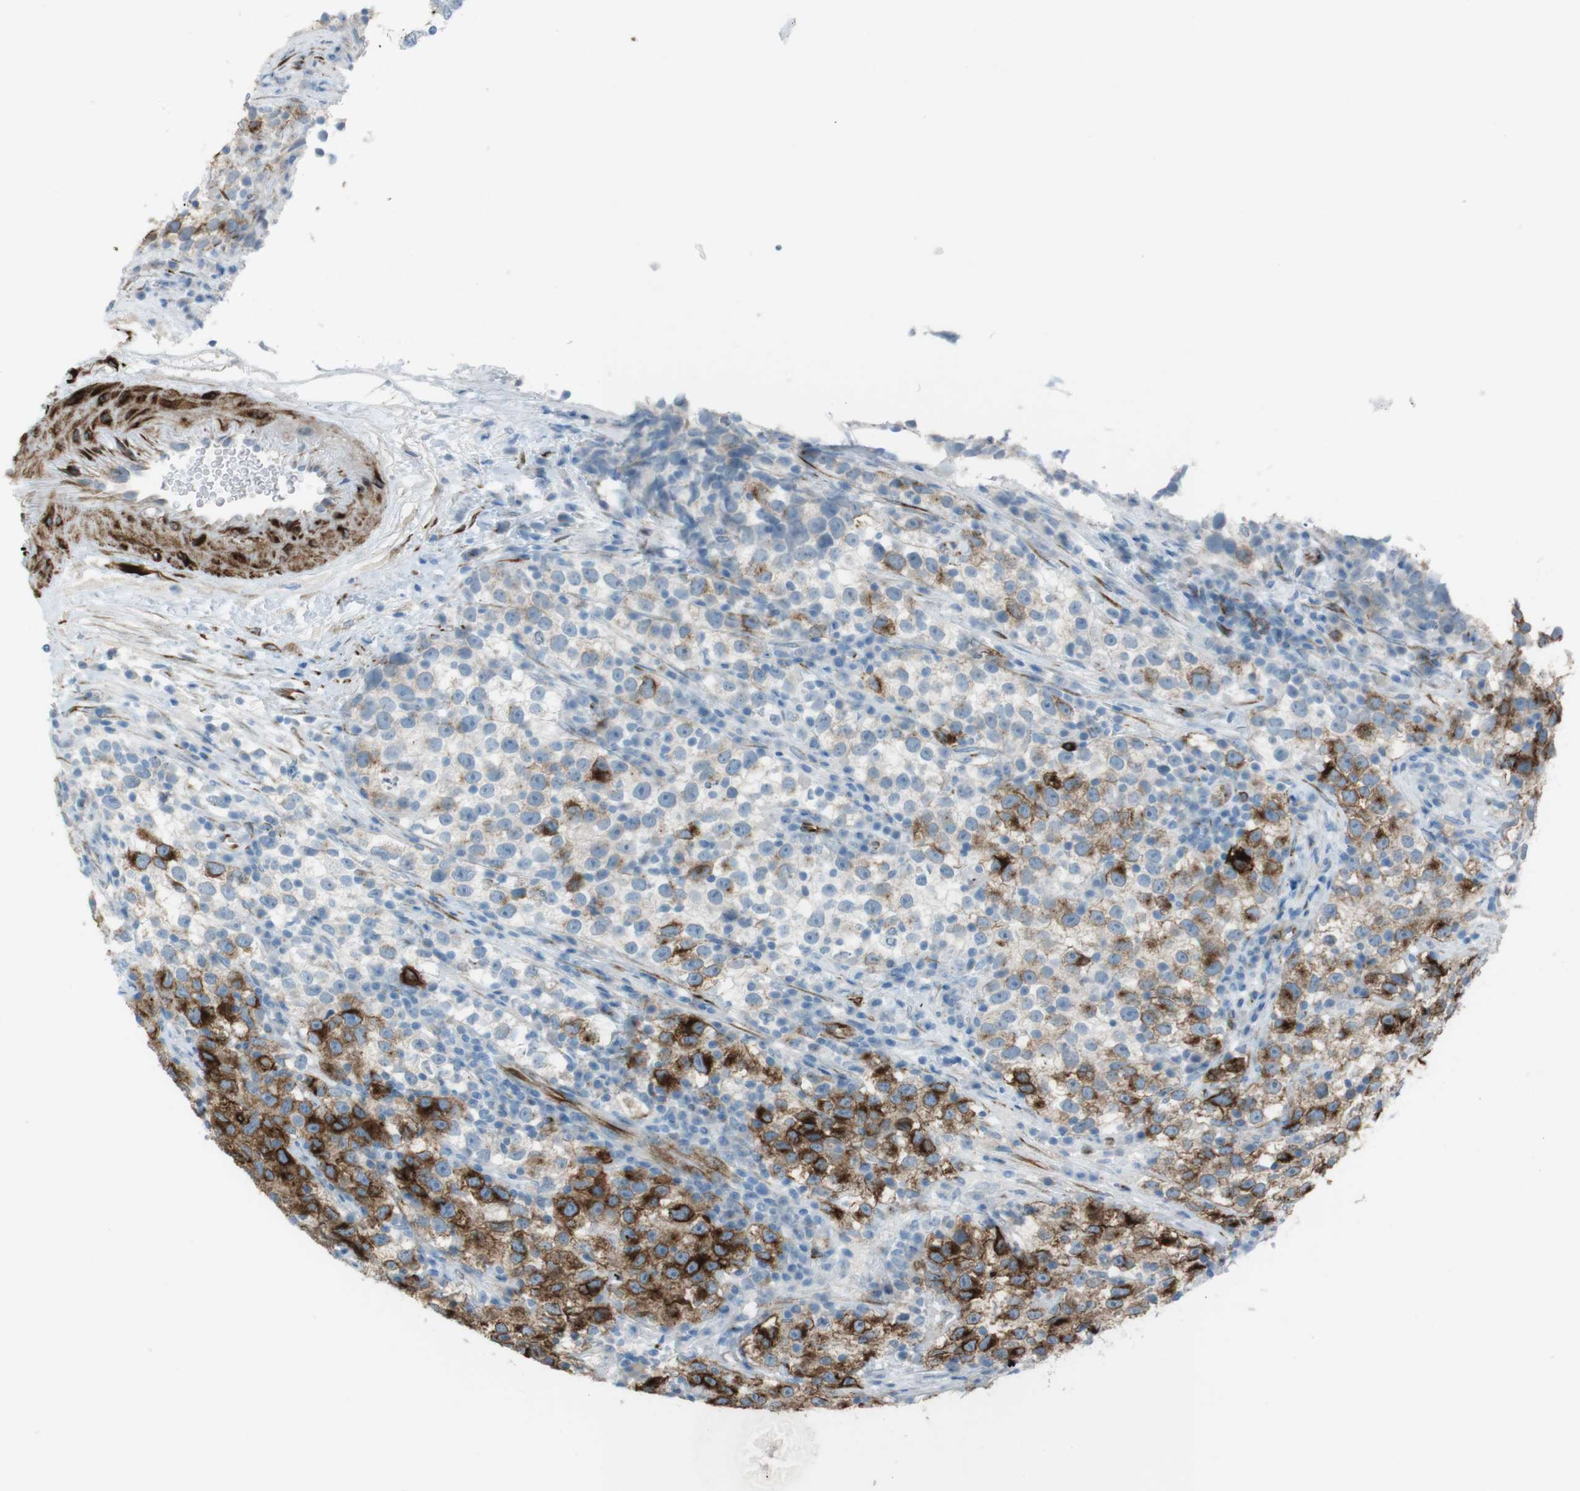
{"staining": {"intensity": "moderate", "quantity": "25%-75%", "location": "cytoplasmic/membranous"}, "tissue": "testis cancer", "cell_type": "Tumor cells", "image_type": "cancer", "snomed": [{"axis": "morphology", "description": "Seminoma, NOS"}, {"axis": "topography", "description": "Testis"}], "caption": "The micrograph reveals immunohistochemical staining of seminoma (testis). There is moderate cytoplasmic/membranous positivity is appreciated in approximately 25%-75% of tumor cells.", "gene": "TUBB2A", "patient": {"sex": "male", "age": 22}}